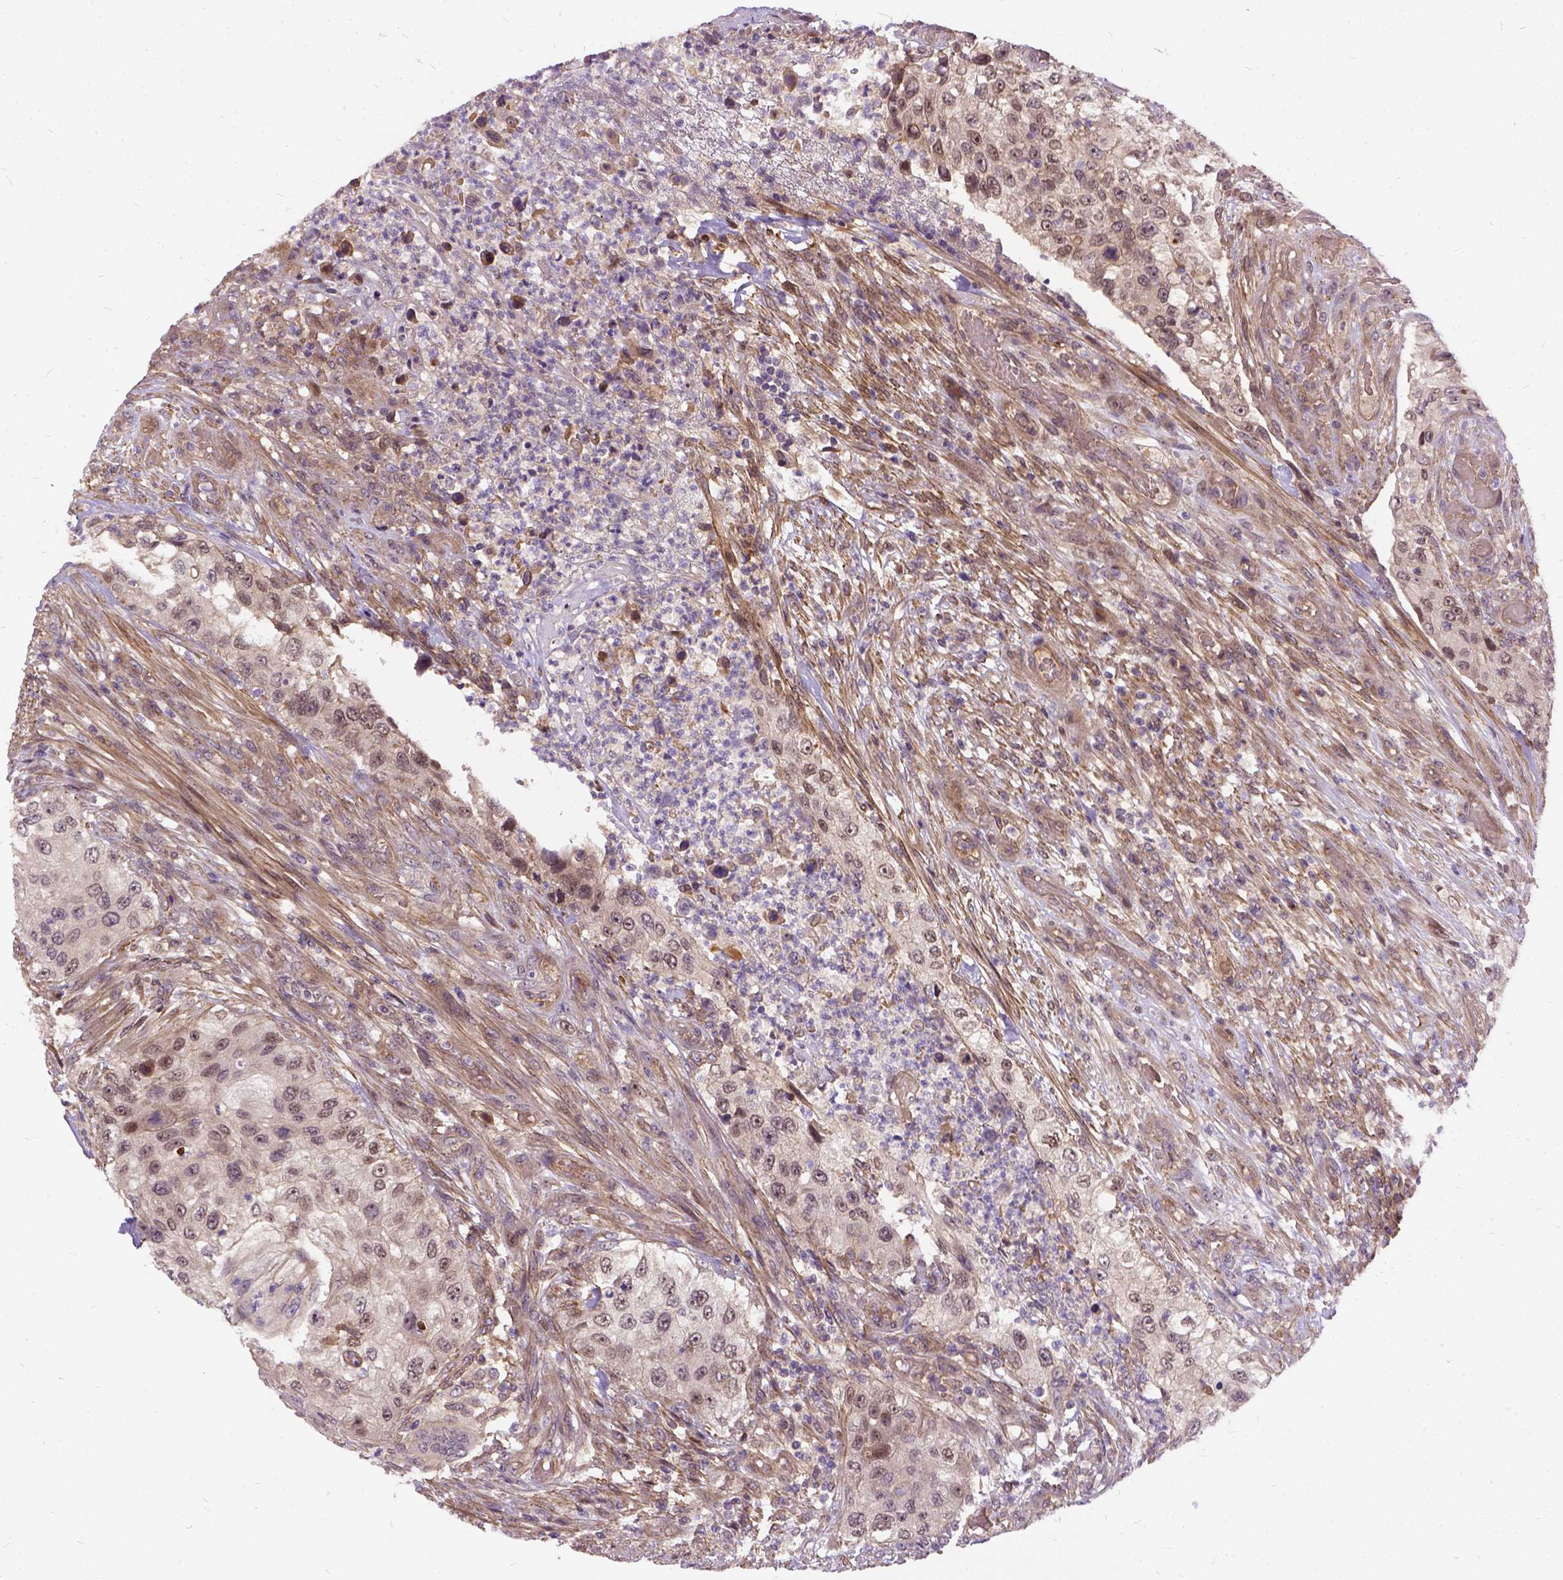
{"staining": {"intensity": "negative", "quantity": "none", "location": "none"}, "tissue": "urothelial cancer", "cell_type": "Tumor cells", "image_type": "cancer", "snomed": [{"axis": "morphology", "description": "Urothelial carcinoma, High grade"}, {"axis": "topography", "description": "Urinary bladder"}], "caption": "This is a histopathology image of IHC staining of urothelial carcinoma (high-grade), which shows no expression in tumor cells. (DAB immunohistochemistry, high magnification).", "gene": "ILRUN", "patient": {"sex": "female", "age": 60}}